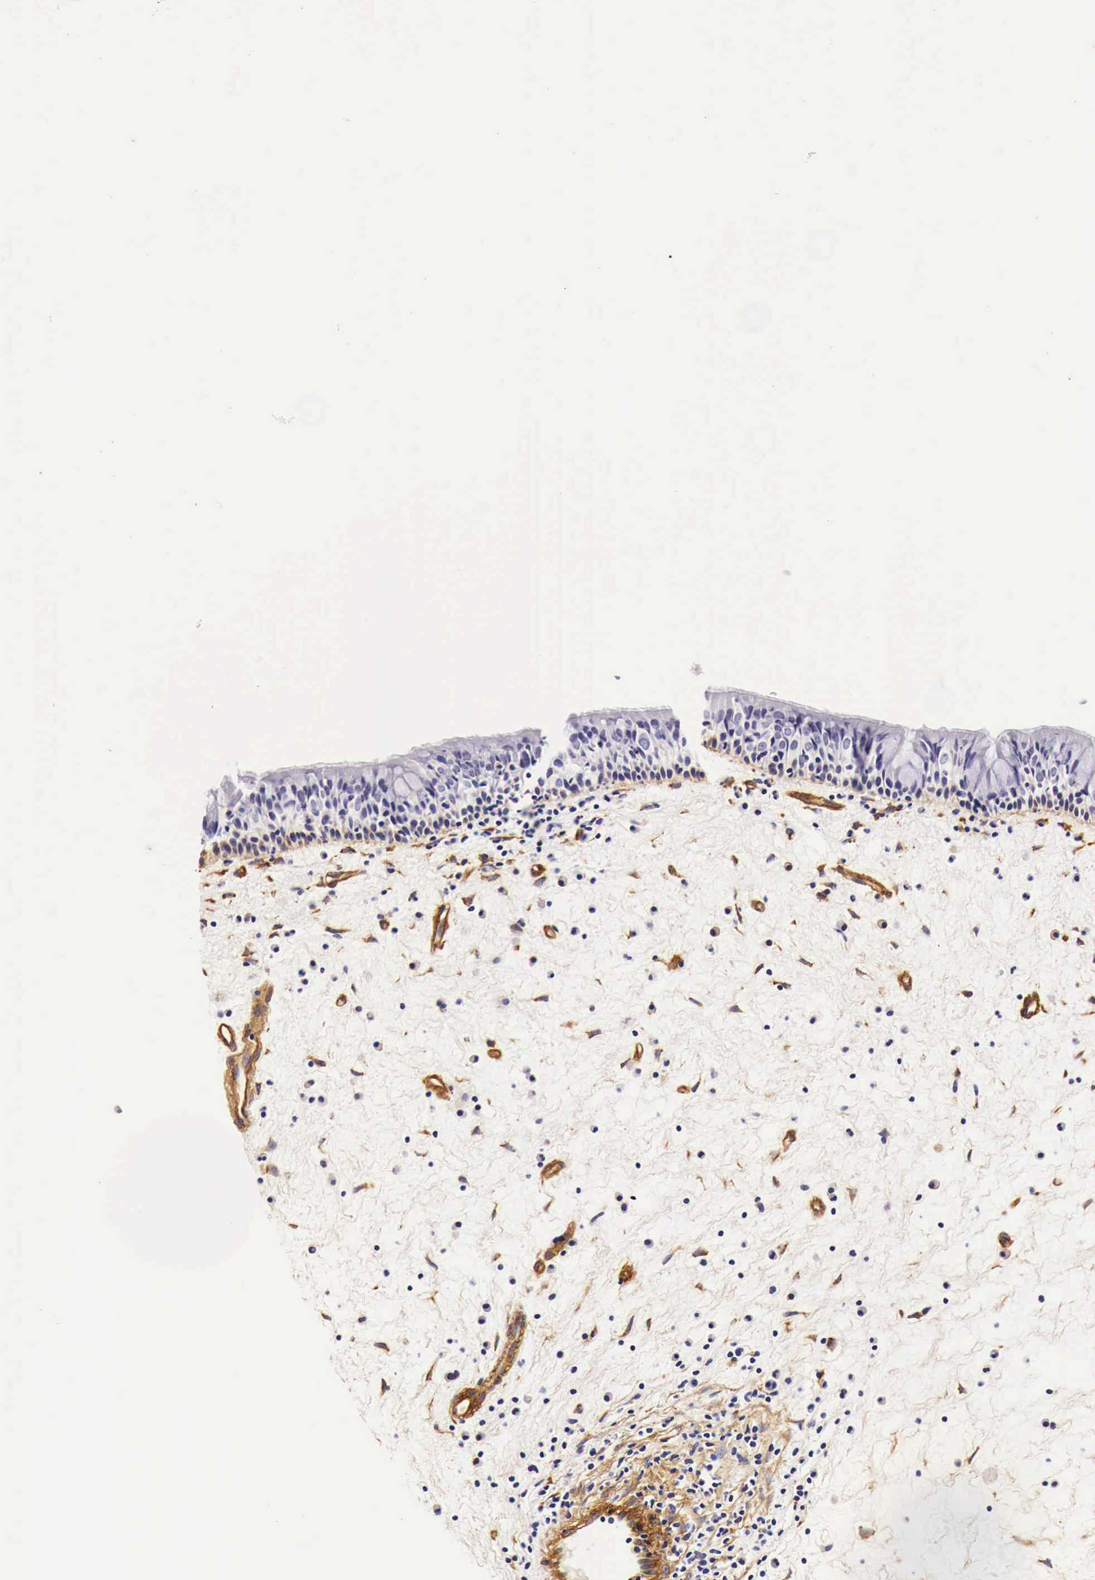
{"staining": {"intensity": "negative", "quantity": "none", "location": "none"}, "tissue": "nasopharynx", "cell_type": "Respiratory epithelial cells", "image_type": "normal", "snomed": [{"axis": "morphology", "description": "Normal tissue, NOS"}, {"axis": "topography", "description": "Nasopharynx"}], "caption": "High power microscopy image of an immunohistochemistry (IHC) image of benign nasopharynx, revealing no significant expression in respiratory epithelial cells.", "gene": "LAMB2", "patient": {"sex": "male", "age": 63}}